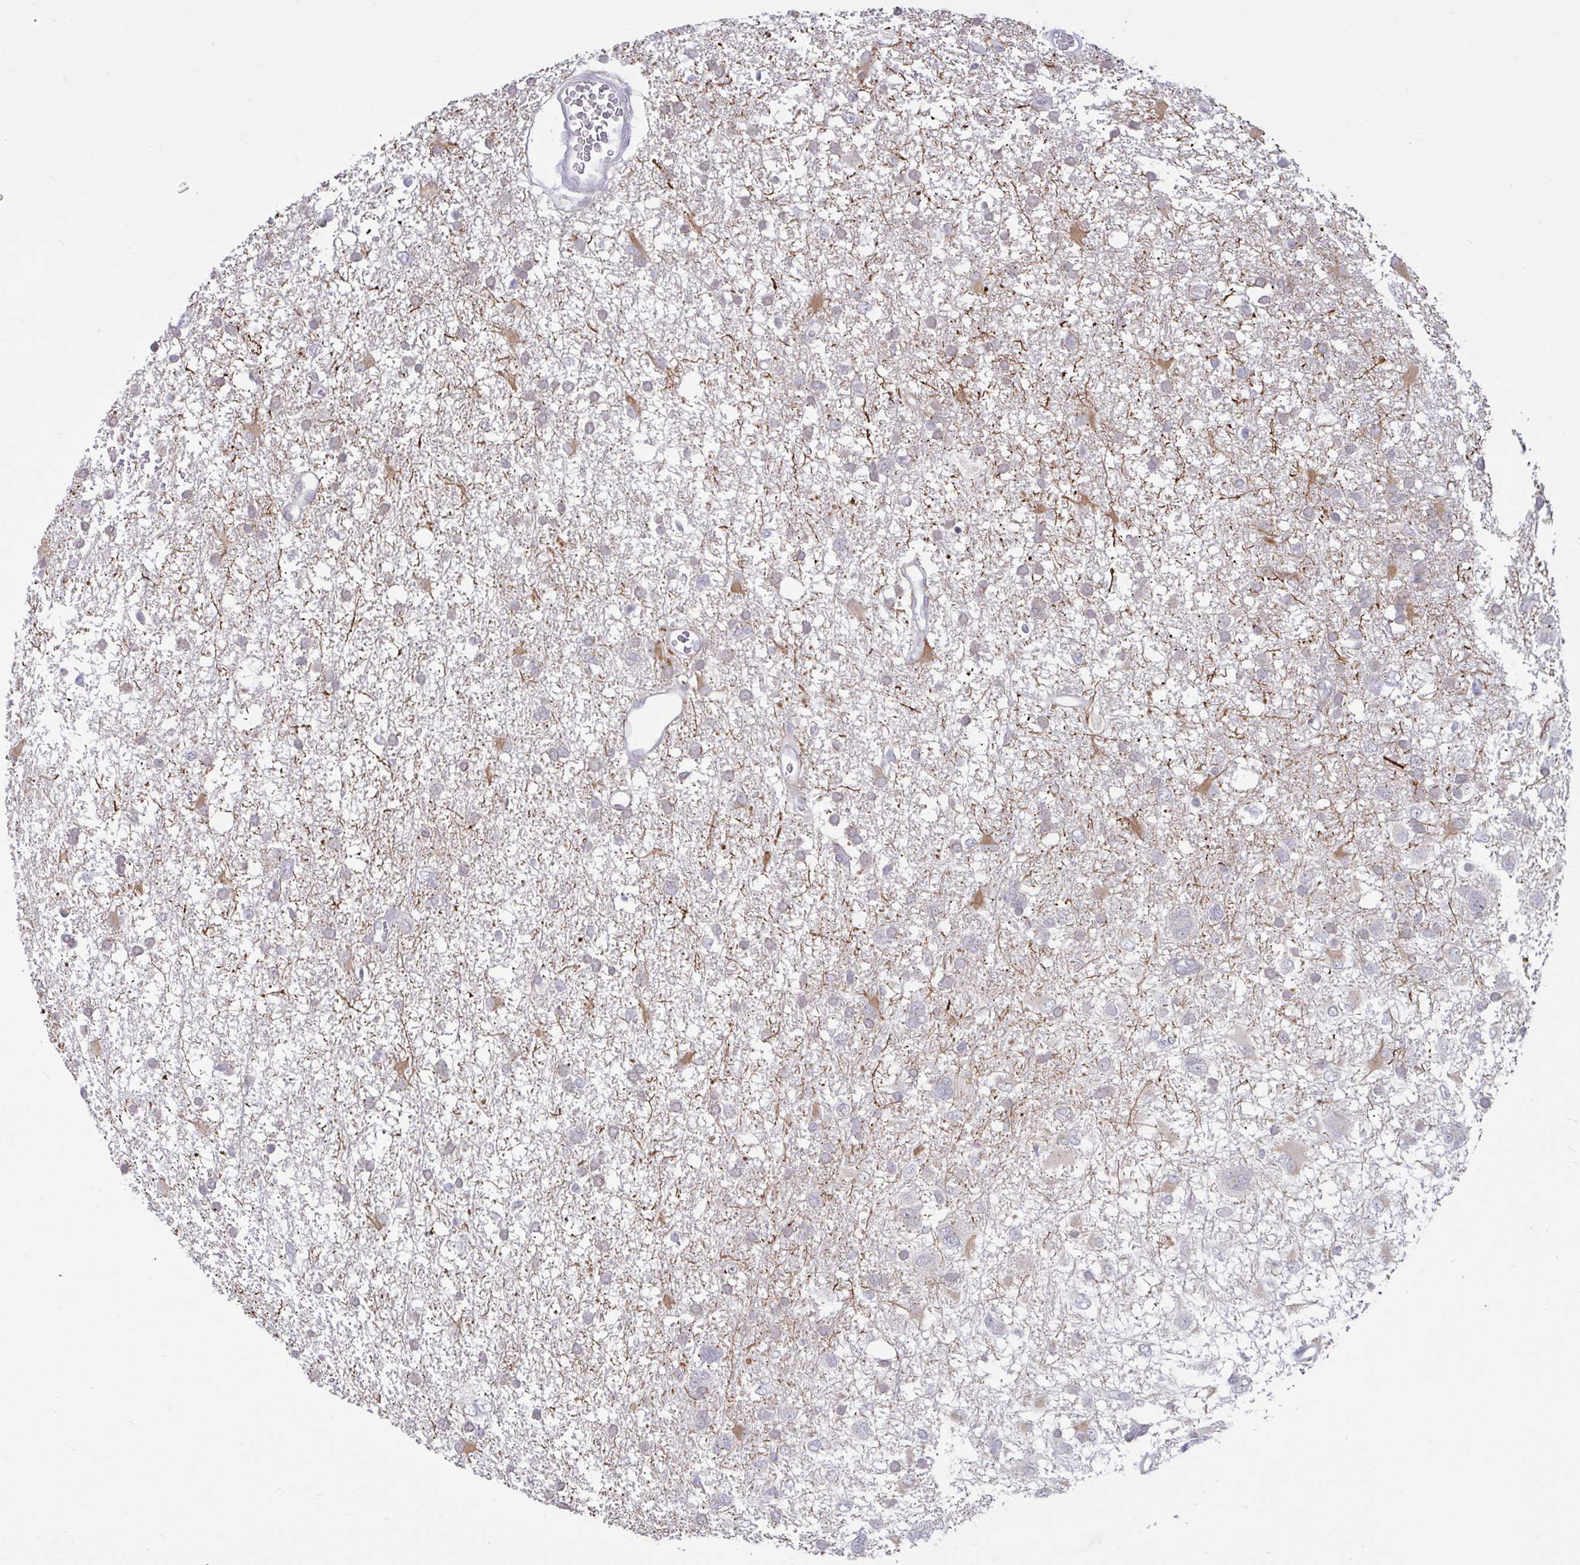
{"staining": {"intensity": "weak", "quantity": "25%-75%", "location": "cytoplasmic/membranous"}, "tissue": "glioma", "cell_type": "Tumor cells", "image_type": "cancer", "snomed": [{"axis": "morphology", "description": "Glioma, malignant, High grade"}, {"axis": "topography", "description": "Brain"}], "caption": "Tumor cells show weak cytoplasmic/membranous expression in approximately 25%-75% of cells in malignant glioma (high-grade).", "gene": "ARPP19", "patient": {"sex": "male", "age": 61}}